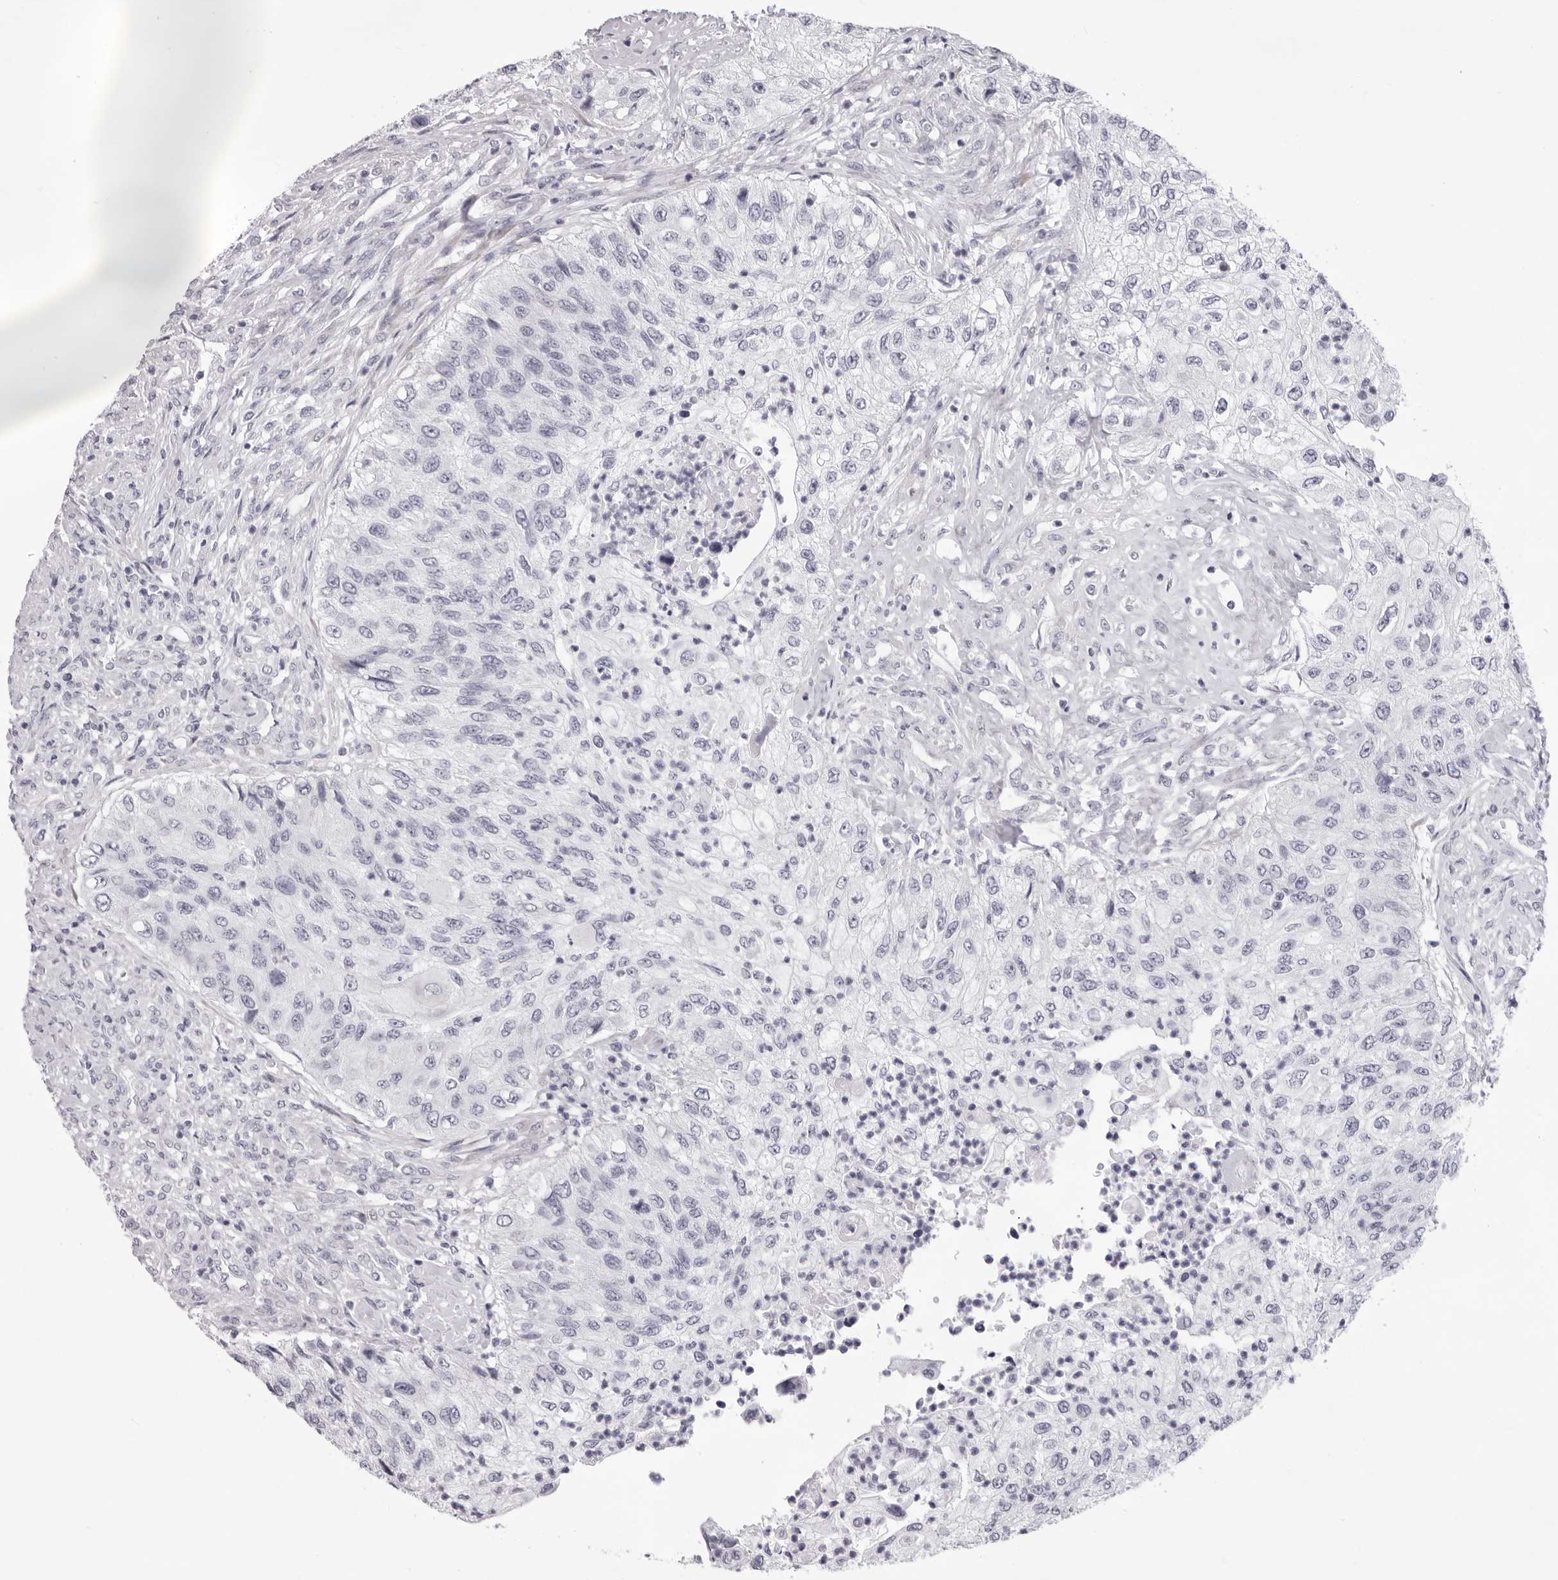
{"staining": {"intensity": "negative", "quantity": "none", "location": "none"}, "tissue": "urothelial cancer", "cell_type": "Tumor cells", "image_type": "cancer", "snomed": [{"axis": "morphology", "description": "Urothelial carcinoma, High grade"}, {"axis": "topography", "description": "Urinary bladder"}], "caption": "An IHC image of urothelial cancer is shown. There is no staining in tumor cells of urothelial cancer.", "gene": "SMIM2", "patient": {"sex": "female", "age": 60}}